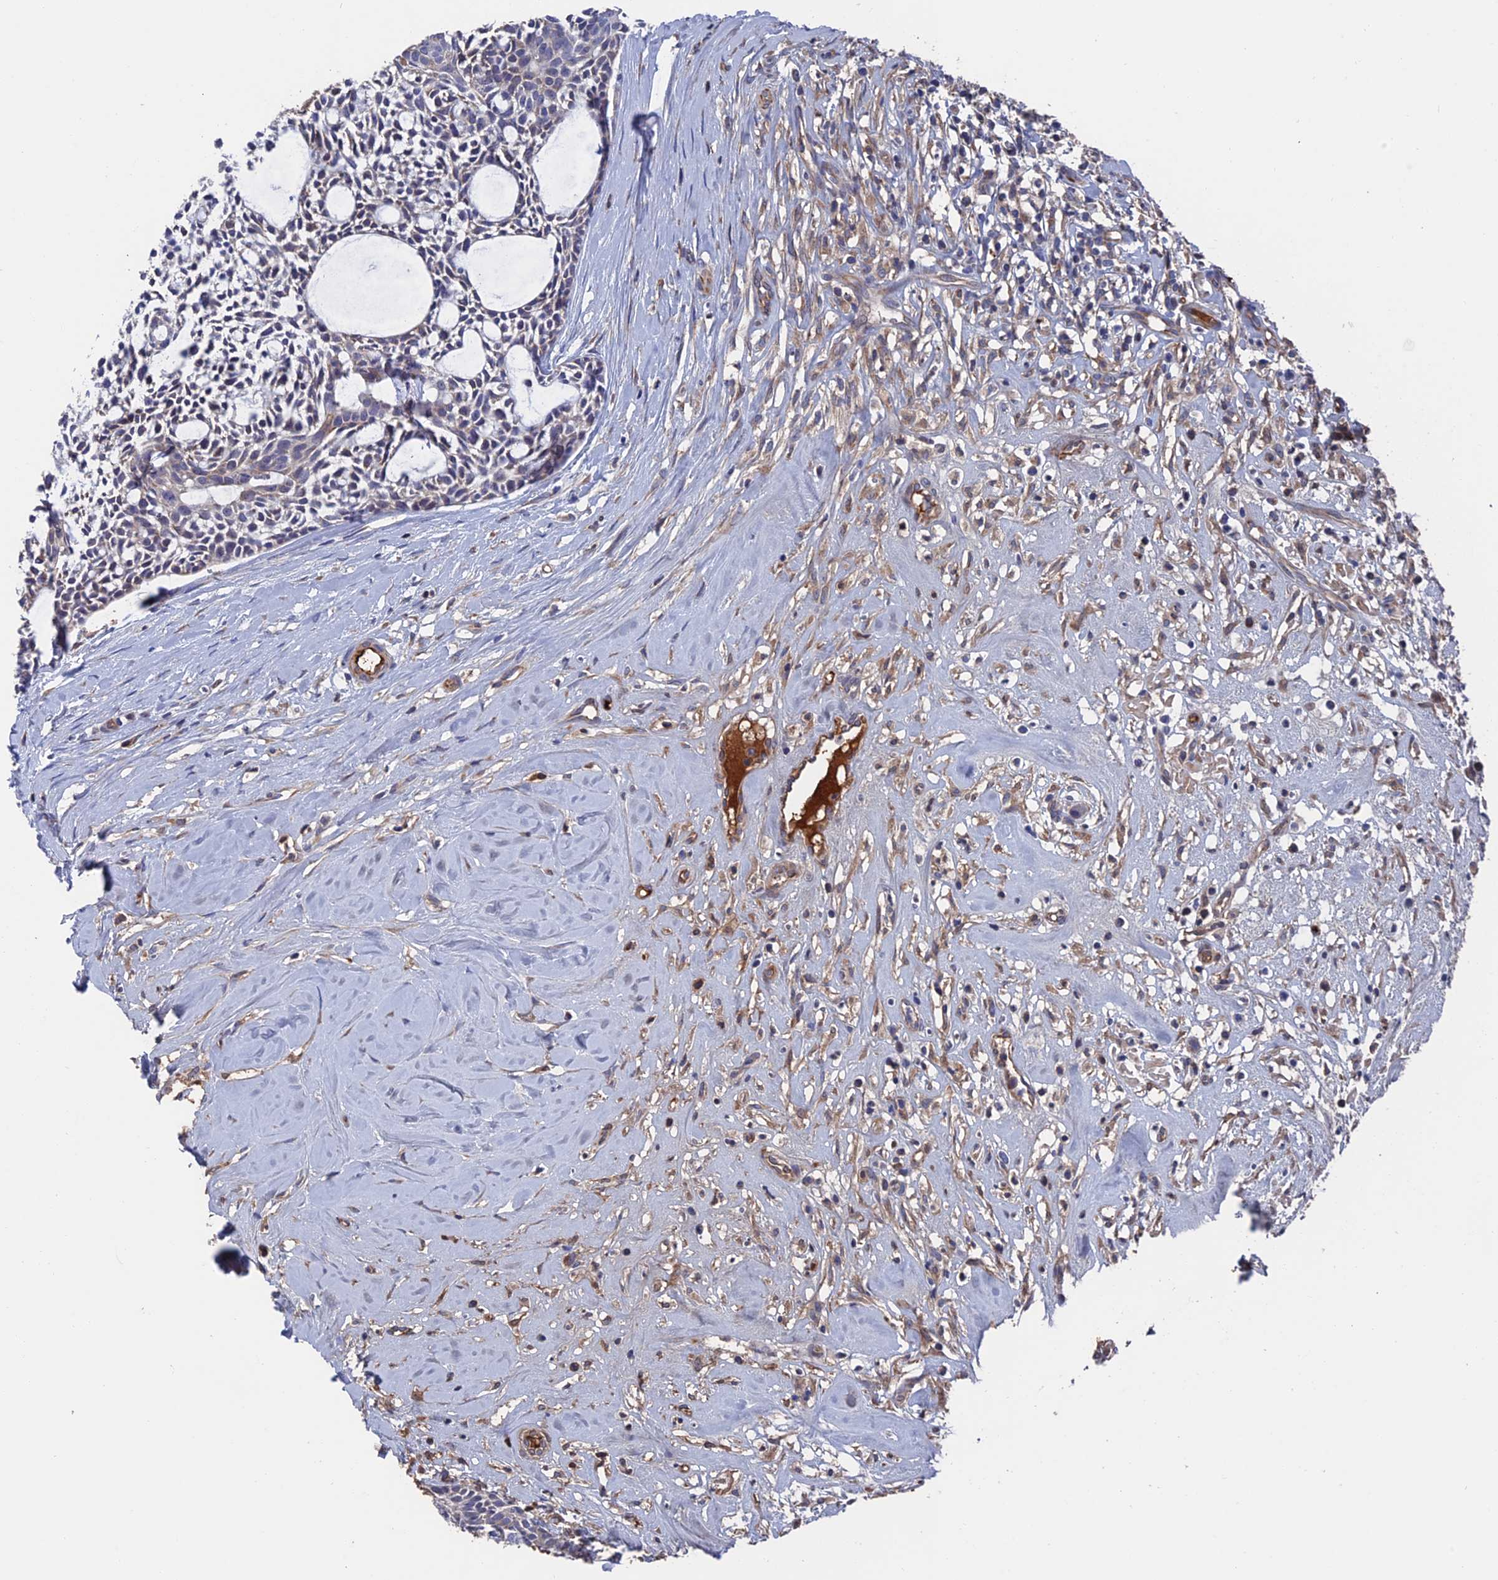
{"staining": {"intensity": "negative", "quantity": "none", "location": "none"}, "tissue": "head and neck cancer", "cell_type": "Tumor cells", "image_type": "cancer", "snomed": [{"axis": "morphology", "description": "Adenocarcinoma, NOS"}, {"axis": "topography", "description": "Subcutis"}, {"axis": "topography", "description": "Head-Neck"}], "caption": "Immunohistochemistry (IHC) micrograph of neoplastic tissue: human head and neck cancer (adenocarcinoma) stained with DAB exhibits no significant protein positivity in tumor cells.", "gene": "HPF1", "patient": {"sex": "female", "age": 73}}